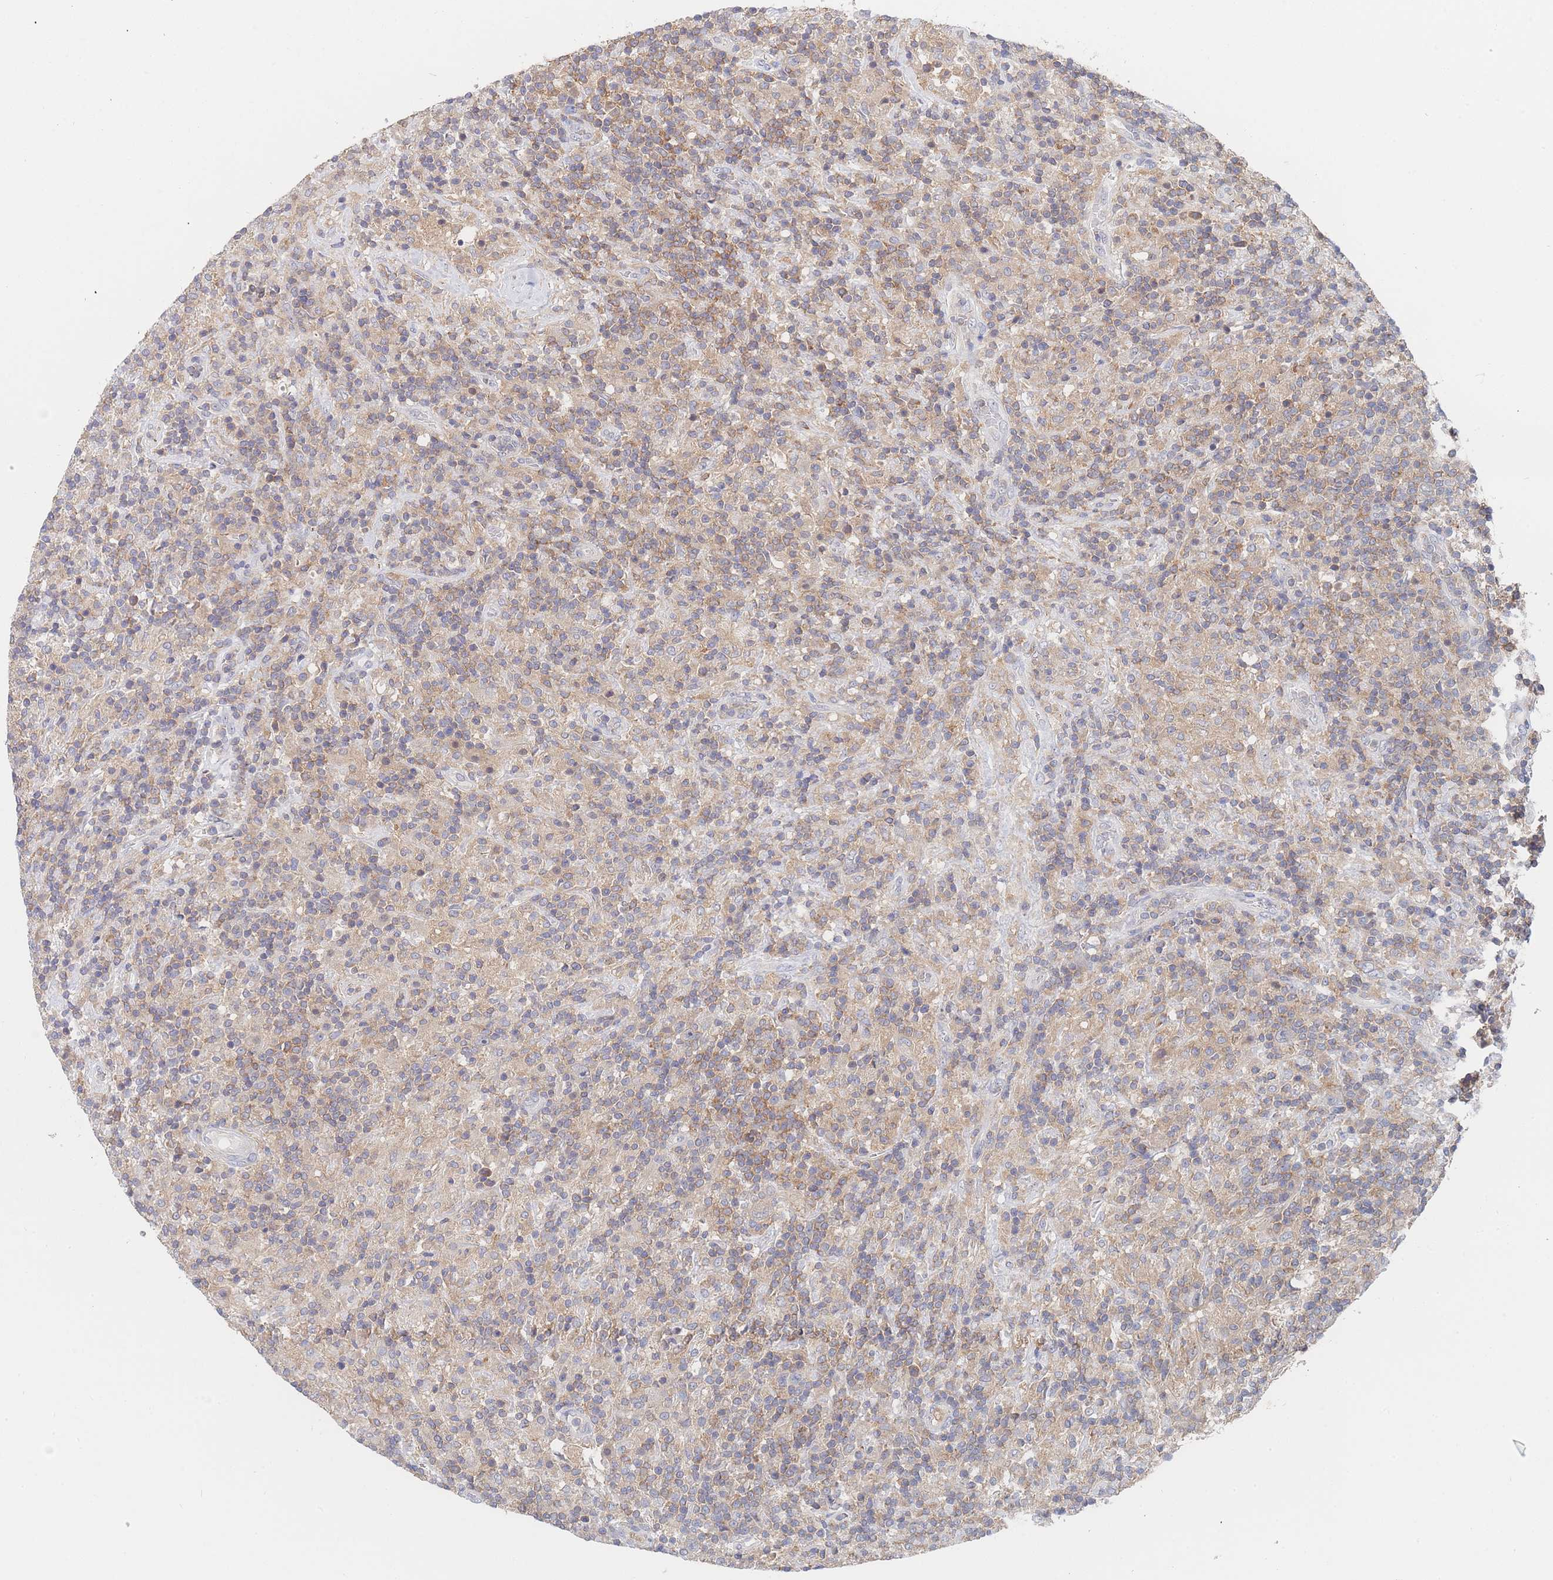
{"staining": {"intensity": "weak", "quantity": "25%-75%", "location": "cytoplasmic/membranous"}, "tissue": "lymphoma", "cell_type": "Tumor cells", "image_type": "cancer", "snomed": [{"axis": "morphology", "description": "Hodgkin's disease, NOS"}, {"axis": "topography", "description": "Lymph node"}], "caption": "A brown stain shows weak cytoplasmic/membranous positivity of a protein in Hodgkin's disease tumor cells.", "gene": "PPP6C", "patient": {"sex": "male", "age": 70}}